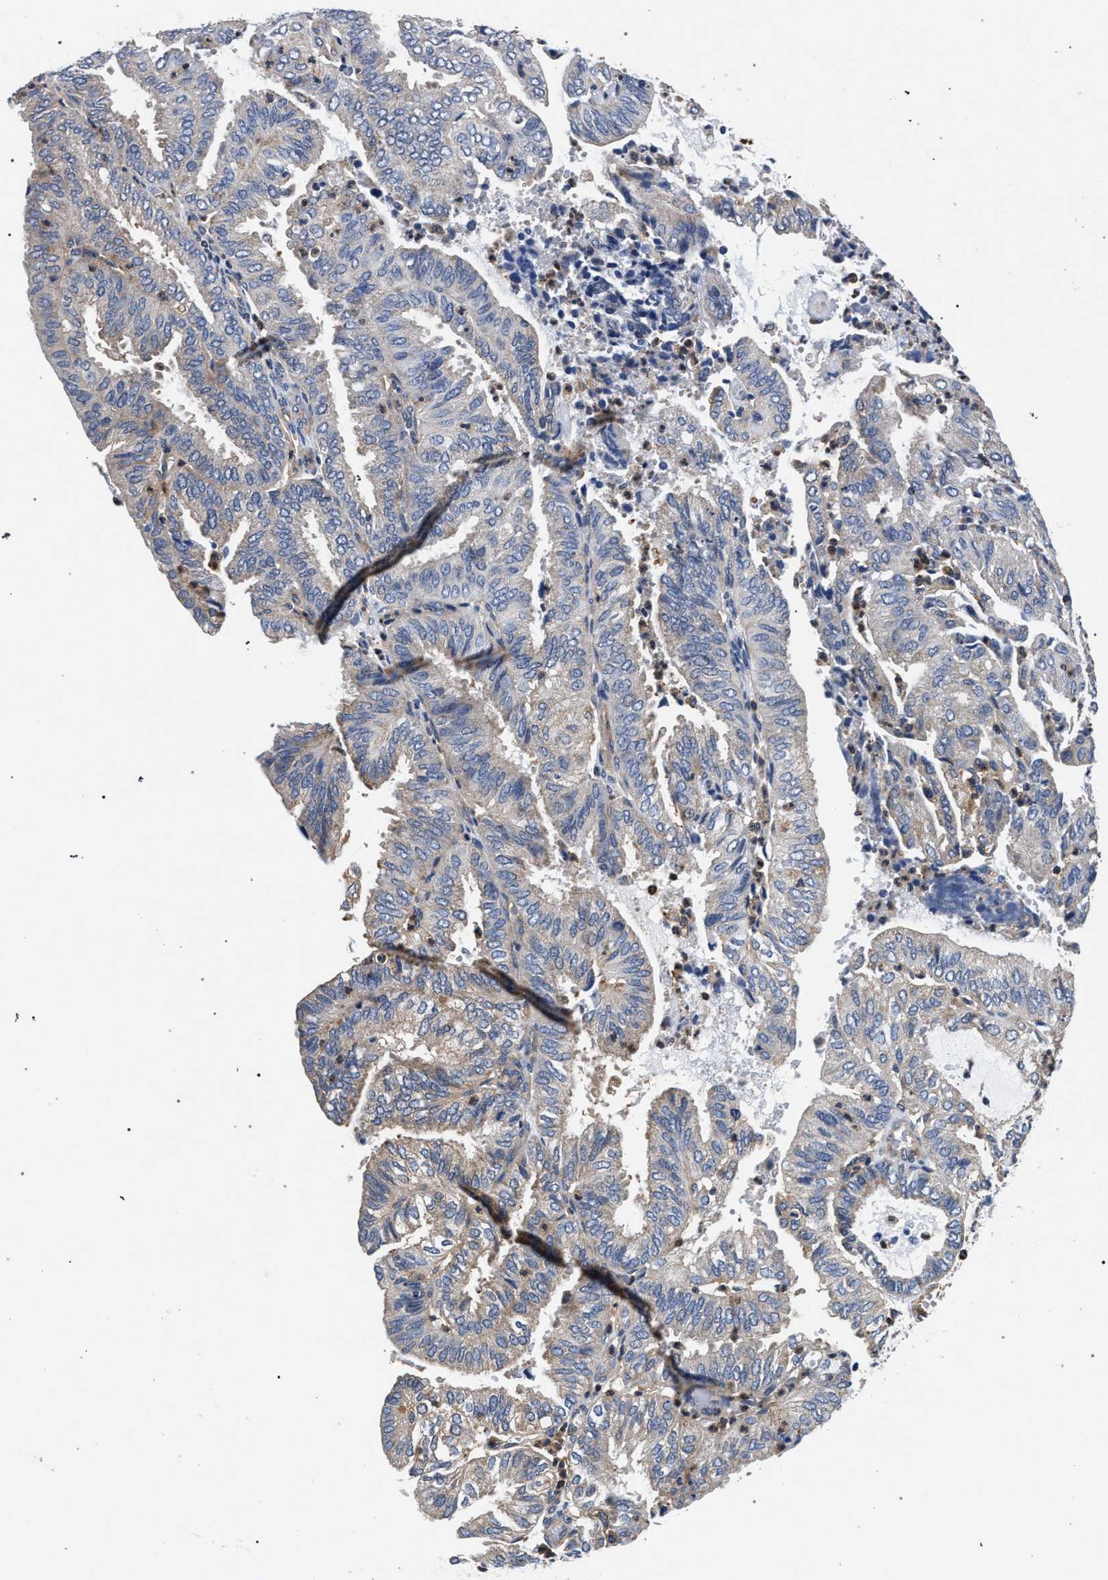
{"staining": {"intensity": "negative", "quantity": "none", "location": "none"}, "tissue": "endometrial cancer", "cell_type": "Tumor cells", "image_type": "cancer", "snomed": [{"axis": "morphology", "description": "Adenocarcinoma, NOS"}, {"axis": "topography", "description": "Uterus"}], "caption": "Immunohistochemical staining of endometrial cancer reveals no significant positivity in tumor cells.", "gene": "LASP1", "patient": {"sex": "female", "age": 60}}